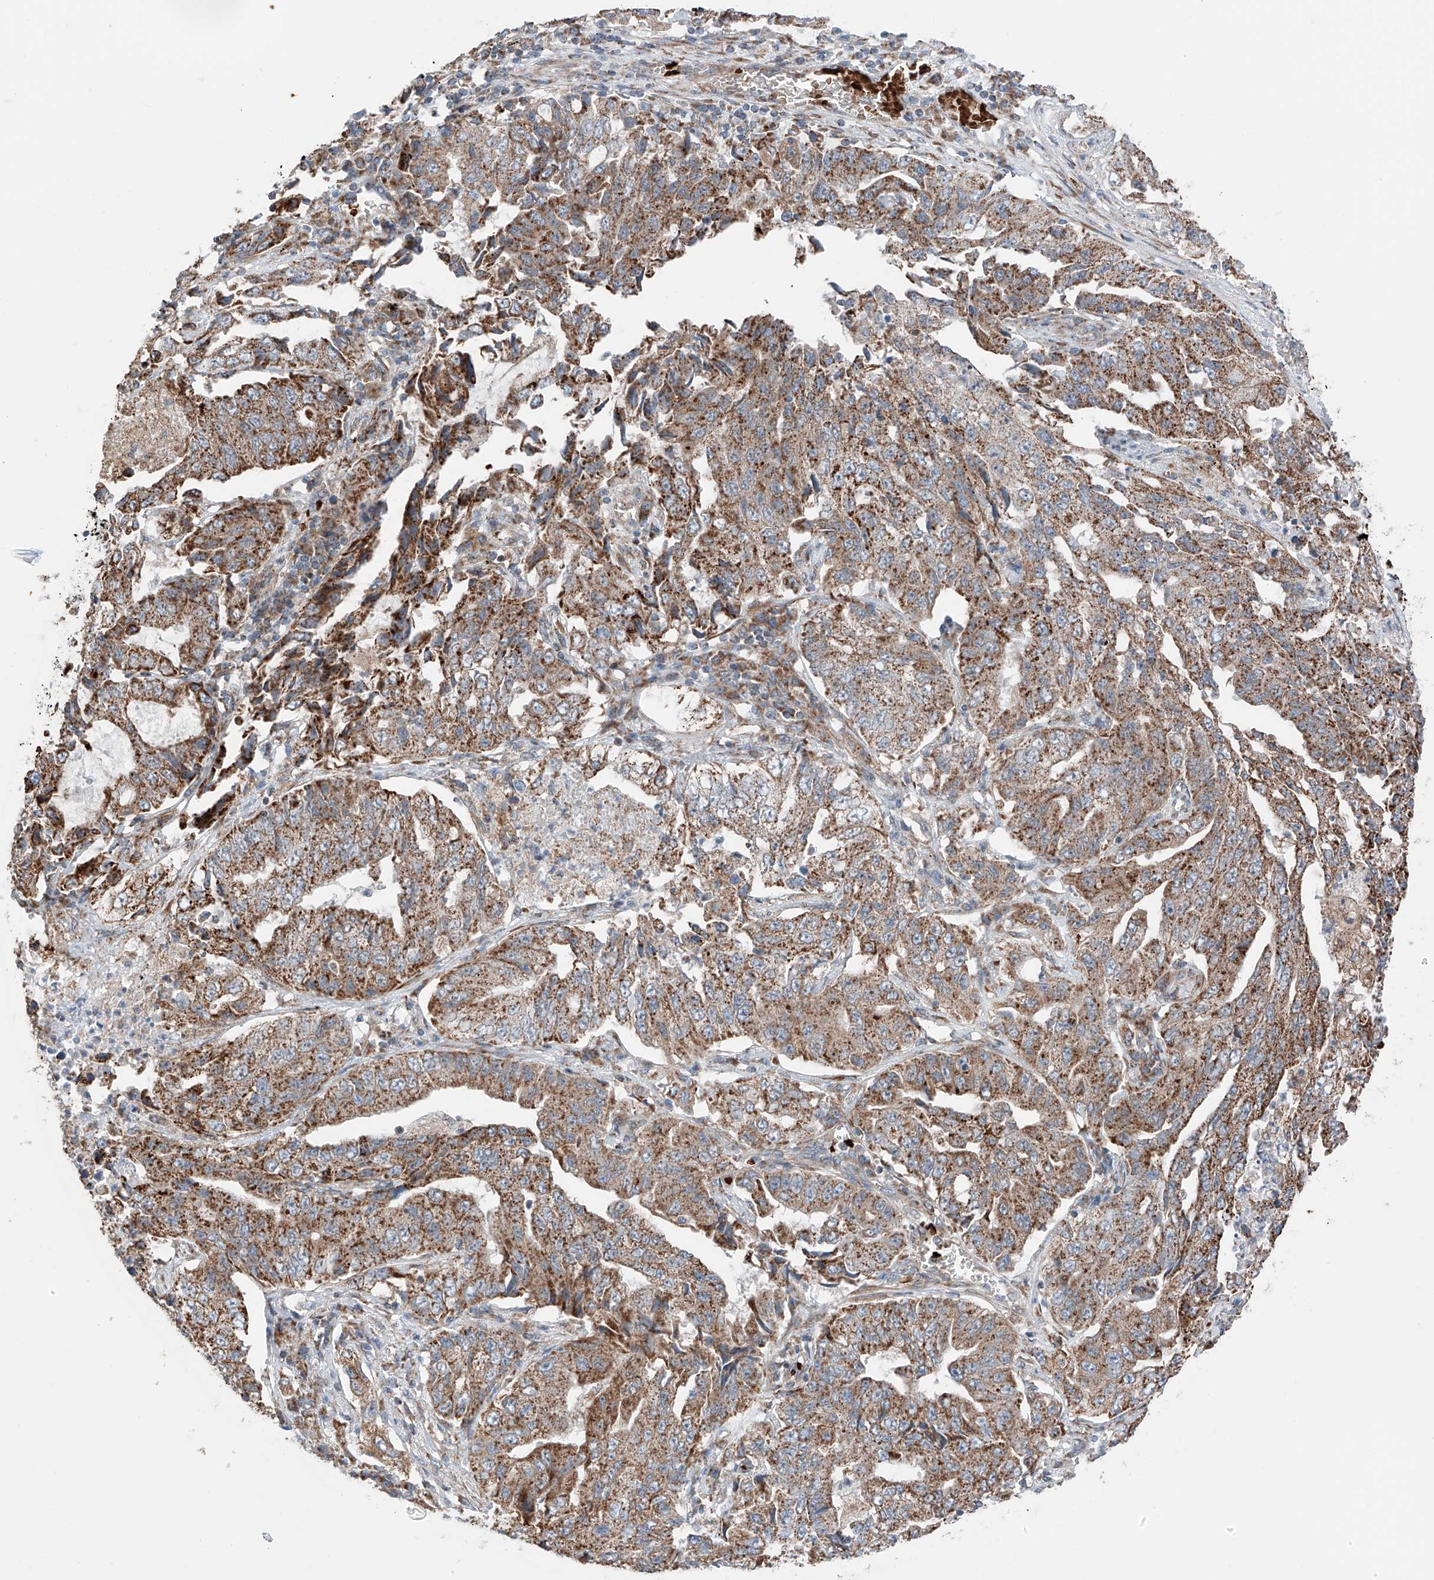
{"staining": {"intensity": "strong", "quantity": ">75%", "location": "cytoplasmic/membranous"}, "tissue": "lung cancer", "cell_type": "Tumor cells", "image_type": "cancer", "snomed": [{"axis": "morphology", "description": "Adenocarcinoma, NOS"}, {"axis": "topography", "description": "Lung"}], "caption": "Lung adenocarcinoma stained with a protein marker demonstrates strong staining in tumor cells.", "gene": "ZSCAN29", "patient": {"sex": "female", "age": 51}}